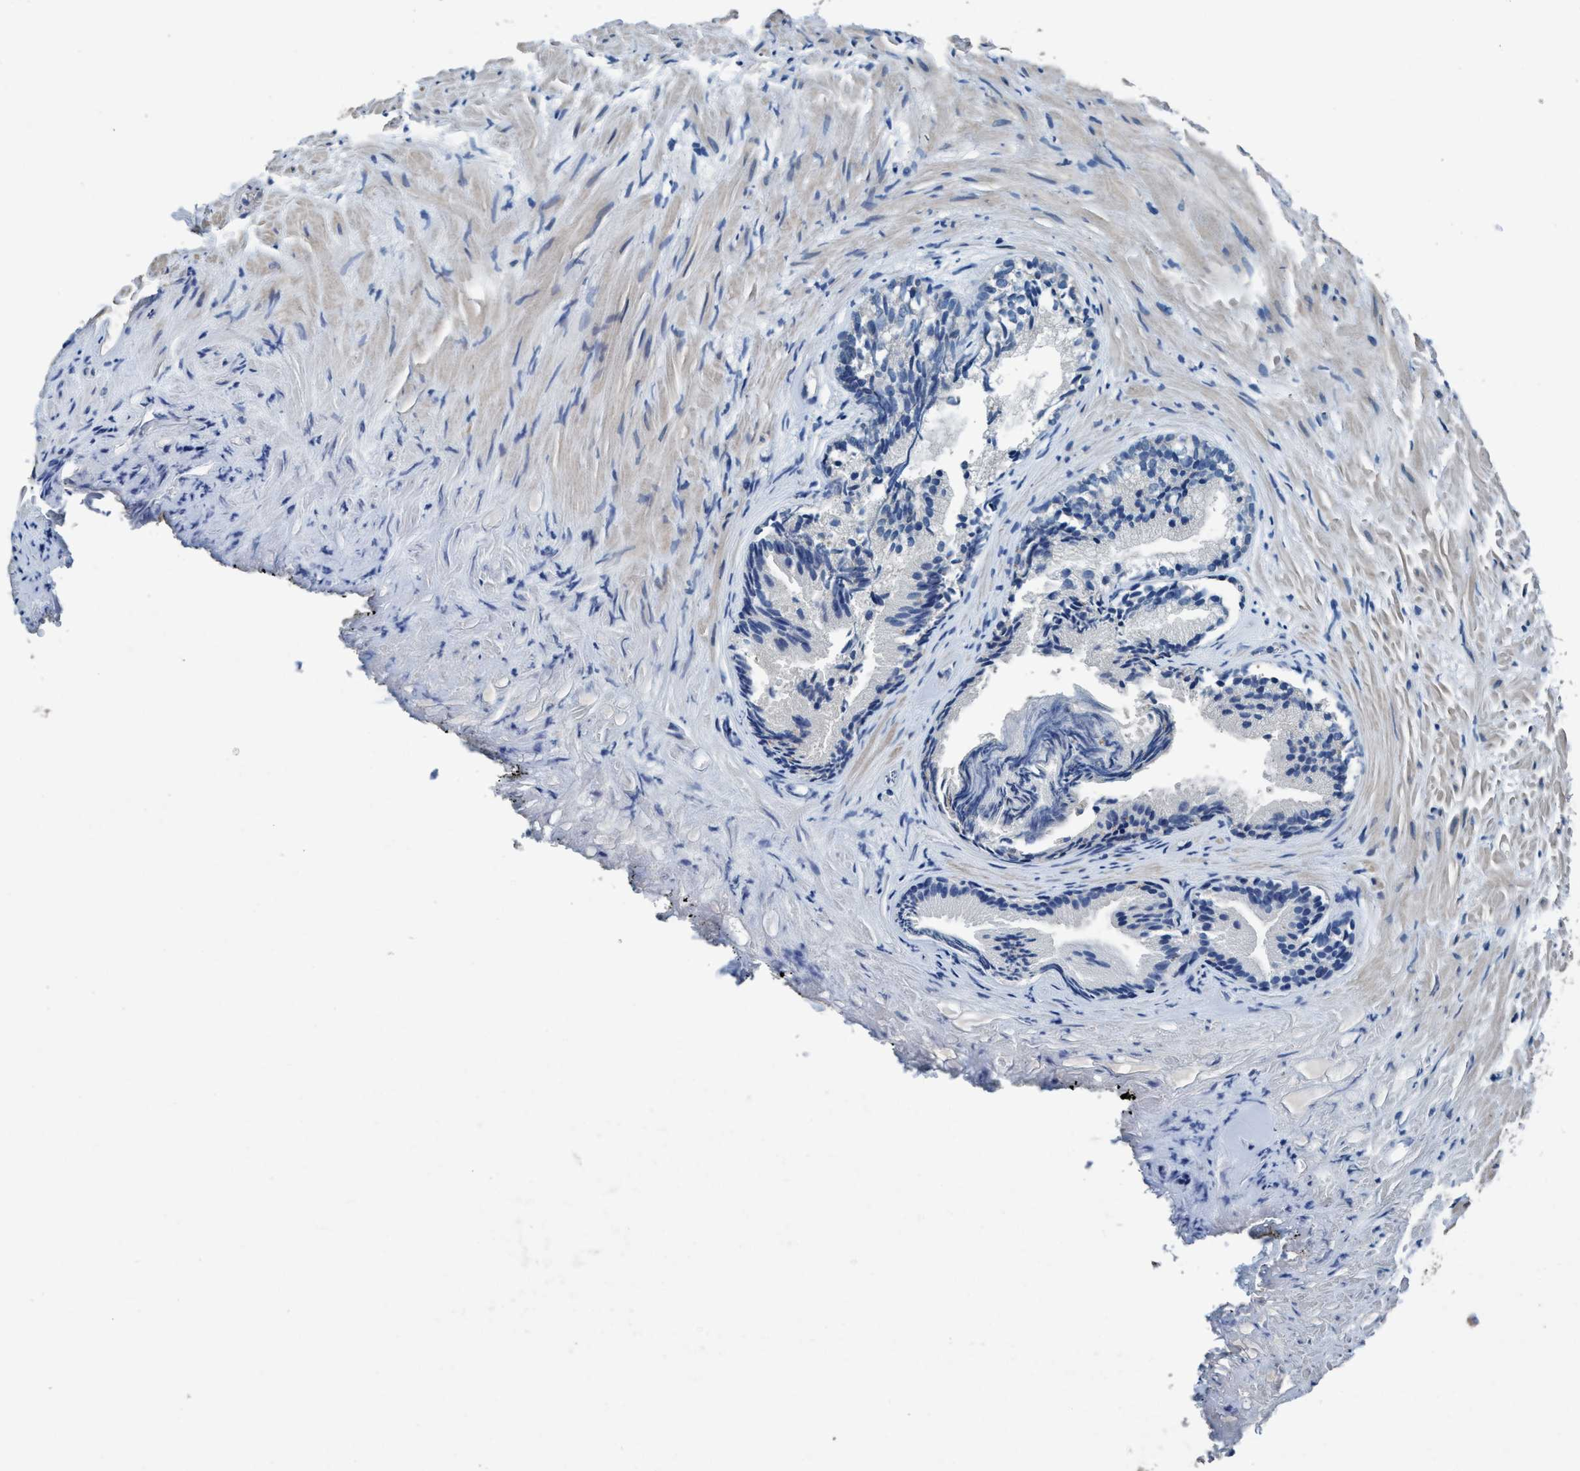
{"staining": {"intensity": "negative", "quantity": "none", "location": "none"}, "tissue": "prostate", "cell_type": "Glandular cells", "image_type": "normal", "snomed": [{"axis": "morphology", "description": "Normal tissue, NOS"}, {"axis": "topography", "description": "Prostate"}], "caption": "DAB (3,3'-diaminobenzidine) immunohistochemical staining of unremarkable human prostate displays no significant staining in glandular cells.", "gene": "ANKFN1", "patient": {"sex": "male", "age": 76}}